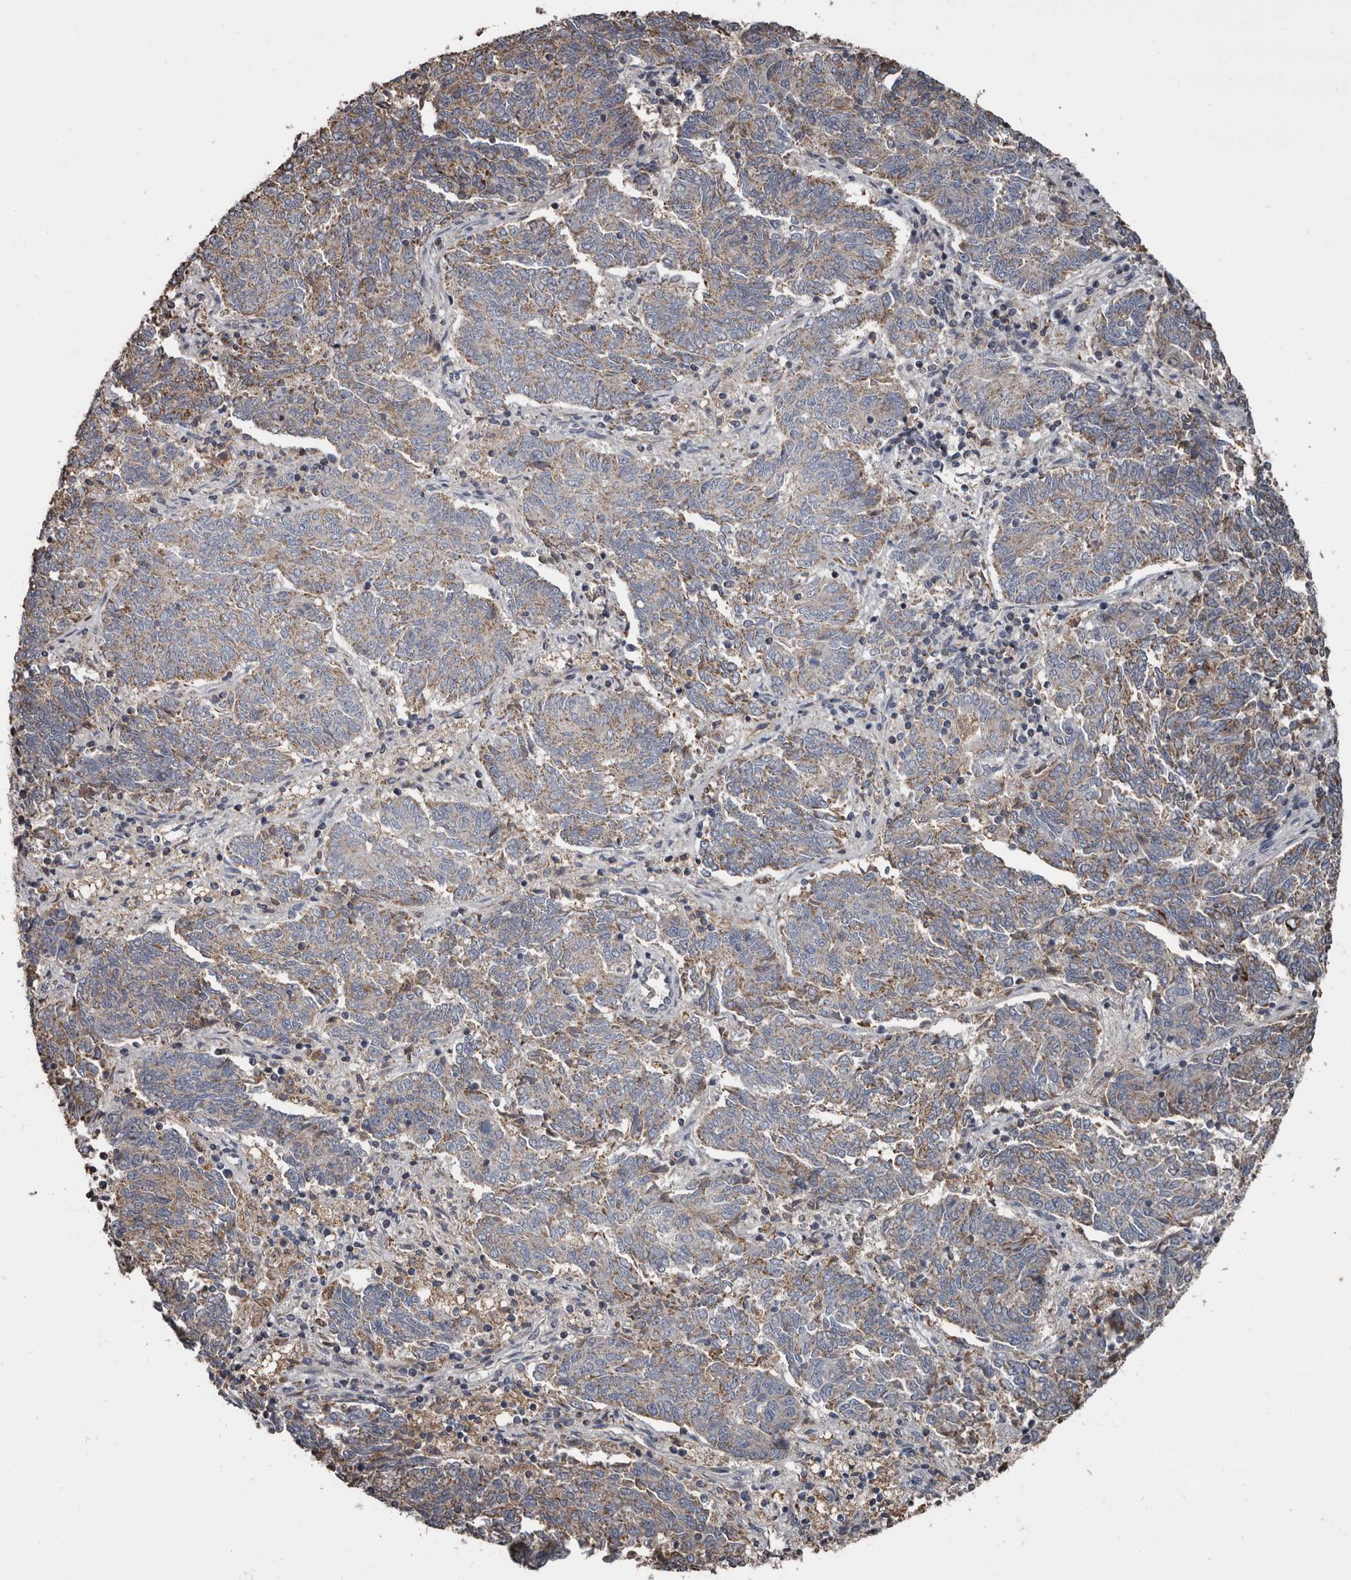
{"staining": {"intensity": "weak", "quantity": ">75%", "location": "cytoplasmic/membranous"}, "tissue": "endometrial cancer", "cell_type": "Tumor cells", "image_type": "cancer", "snomed": [{"axis": "morphology", "description": "Adenocarcinoma, NOS"}, {"axis": "topography", "description": "Endometrium"}], "caption": "The micrograph displays immunohistochemical staining of endometrial cancer (adenocarcinoma). There is weak cytoplasmic/membranous positivity is seen in approximately >75% of tumor cells.", "gene": "GREB1", "patient": {"sex": "female", "age": 80}}